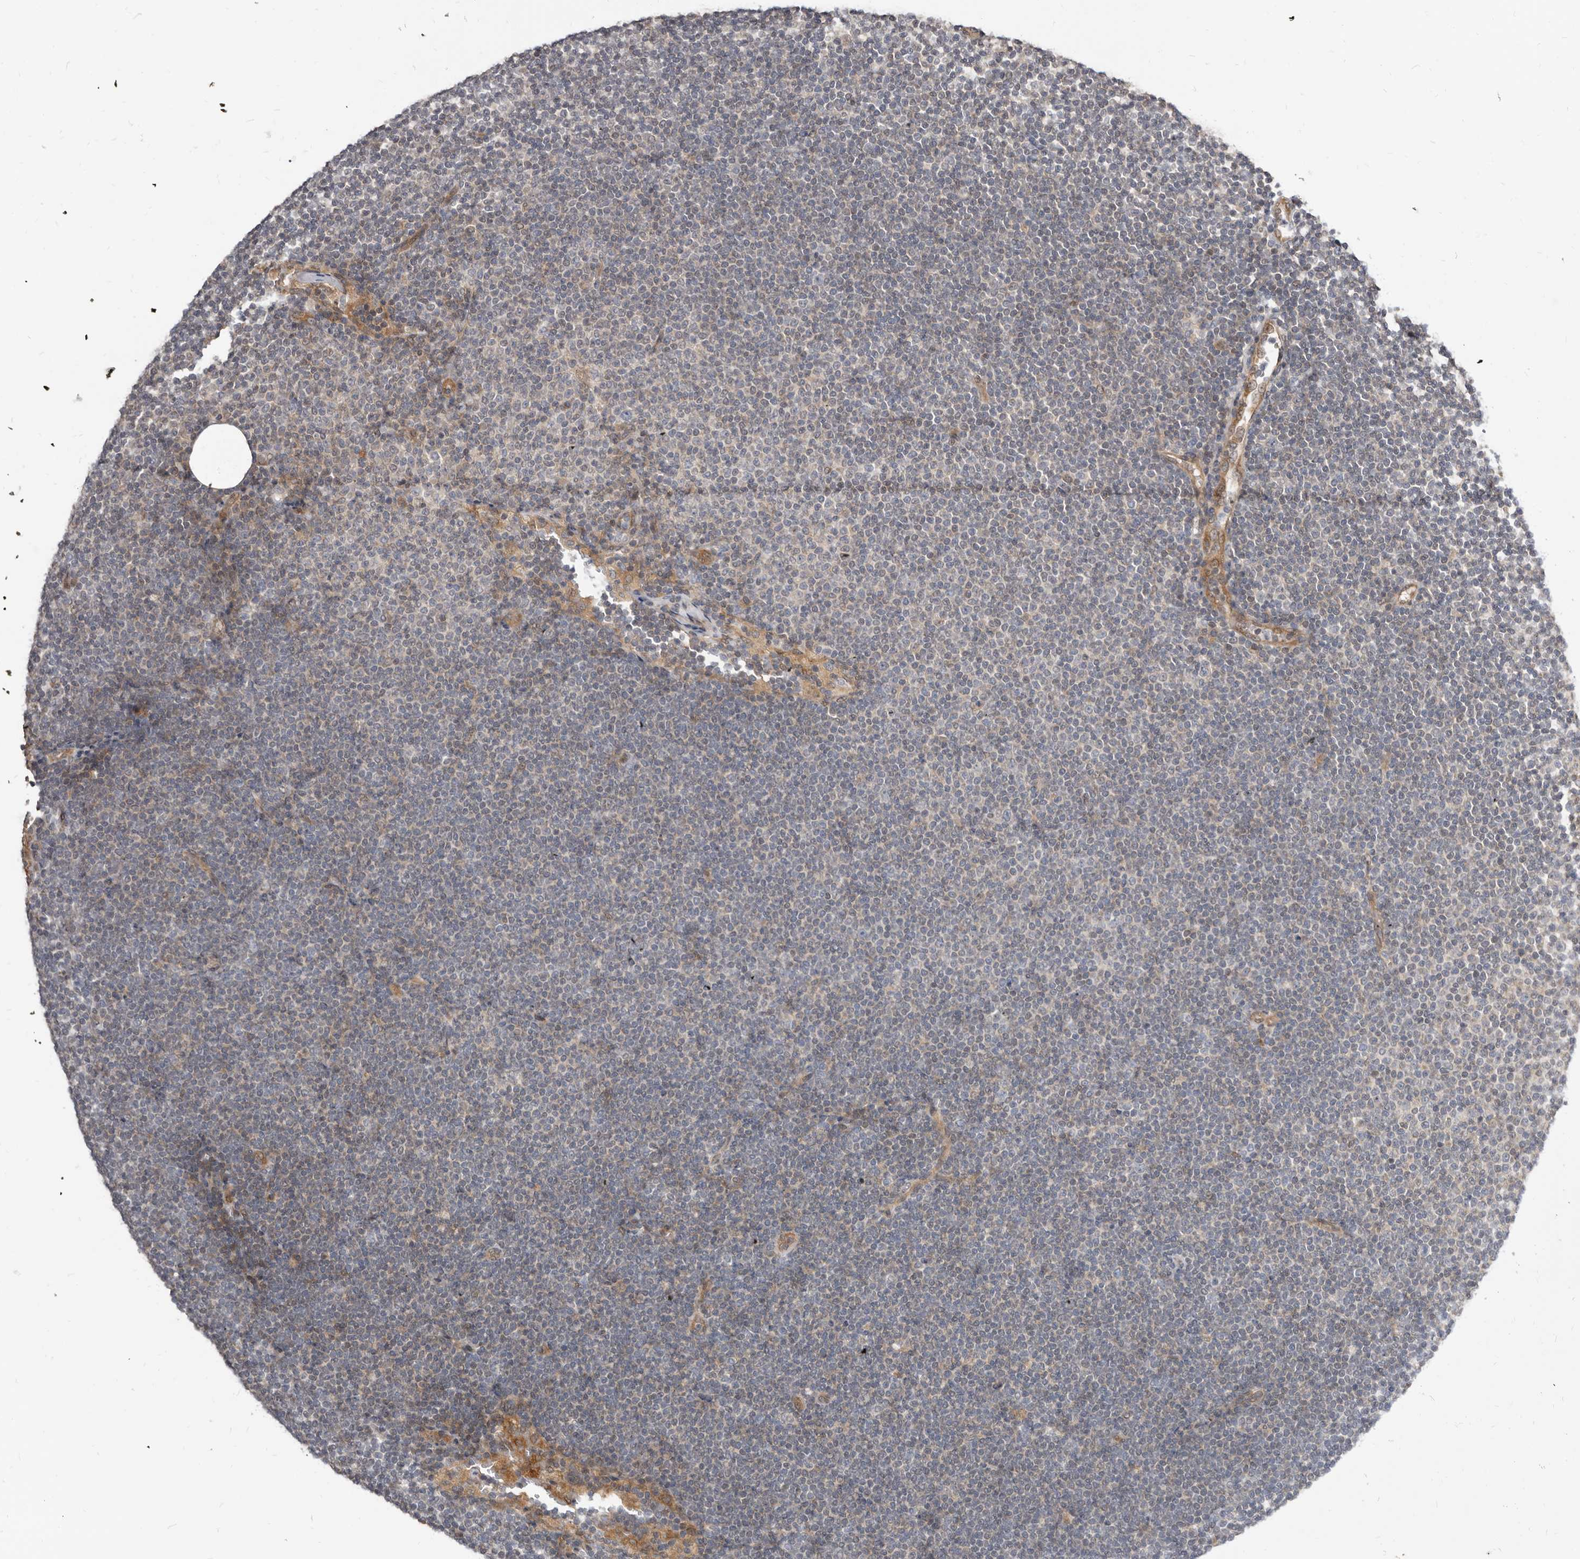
{"staining": {"intensity": "negative", "quantity": "none", "location": "none"}, "tissue": "lymphoma", "cell_type": "Tumor cells", "image_type": "cancer", "snomed": [{"axis": "morphology", "description": "Malignant lymphoma, non-Hodgkin's type, Low grade"}, {"axis": "topography", "description": "Lymph node"}], "caption": "Micrograph shows no protein expression in tumor cells of lymphoma tissue.", "gene": "SBDS", "patient": {"sex": "female", "age": 53}}